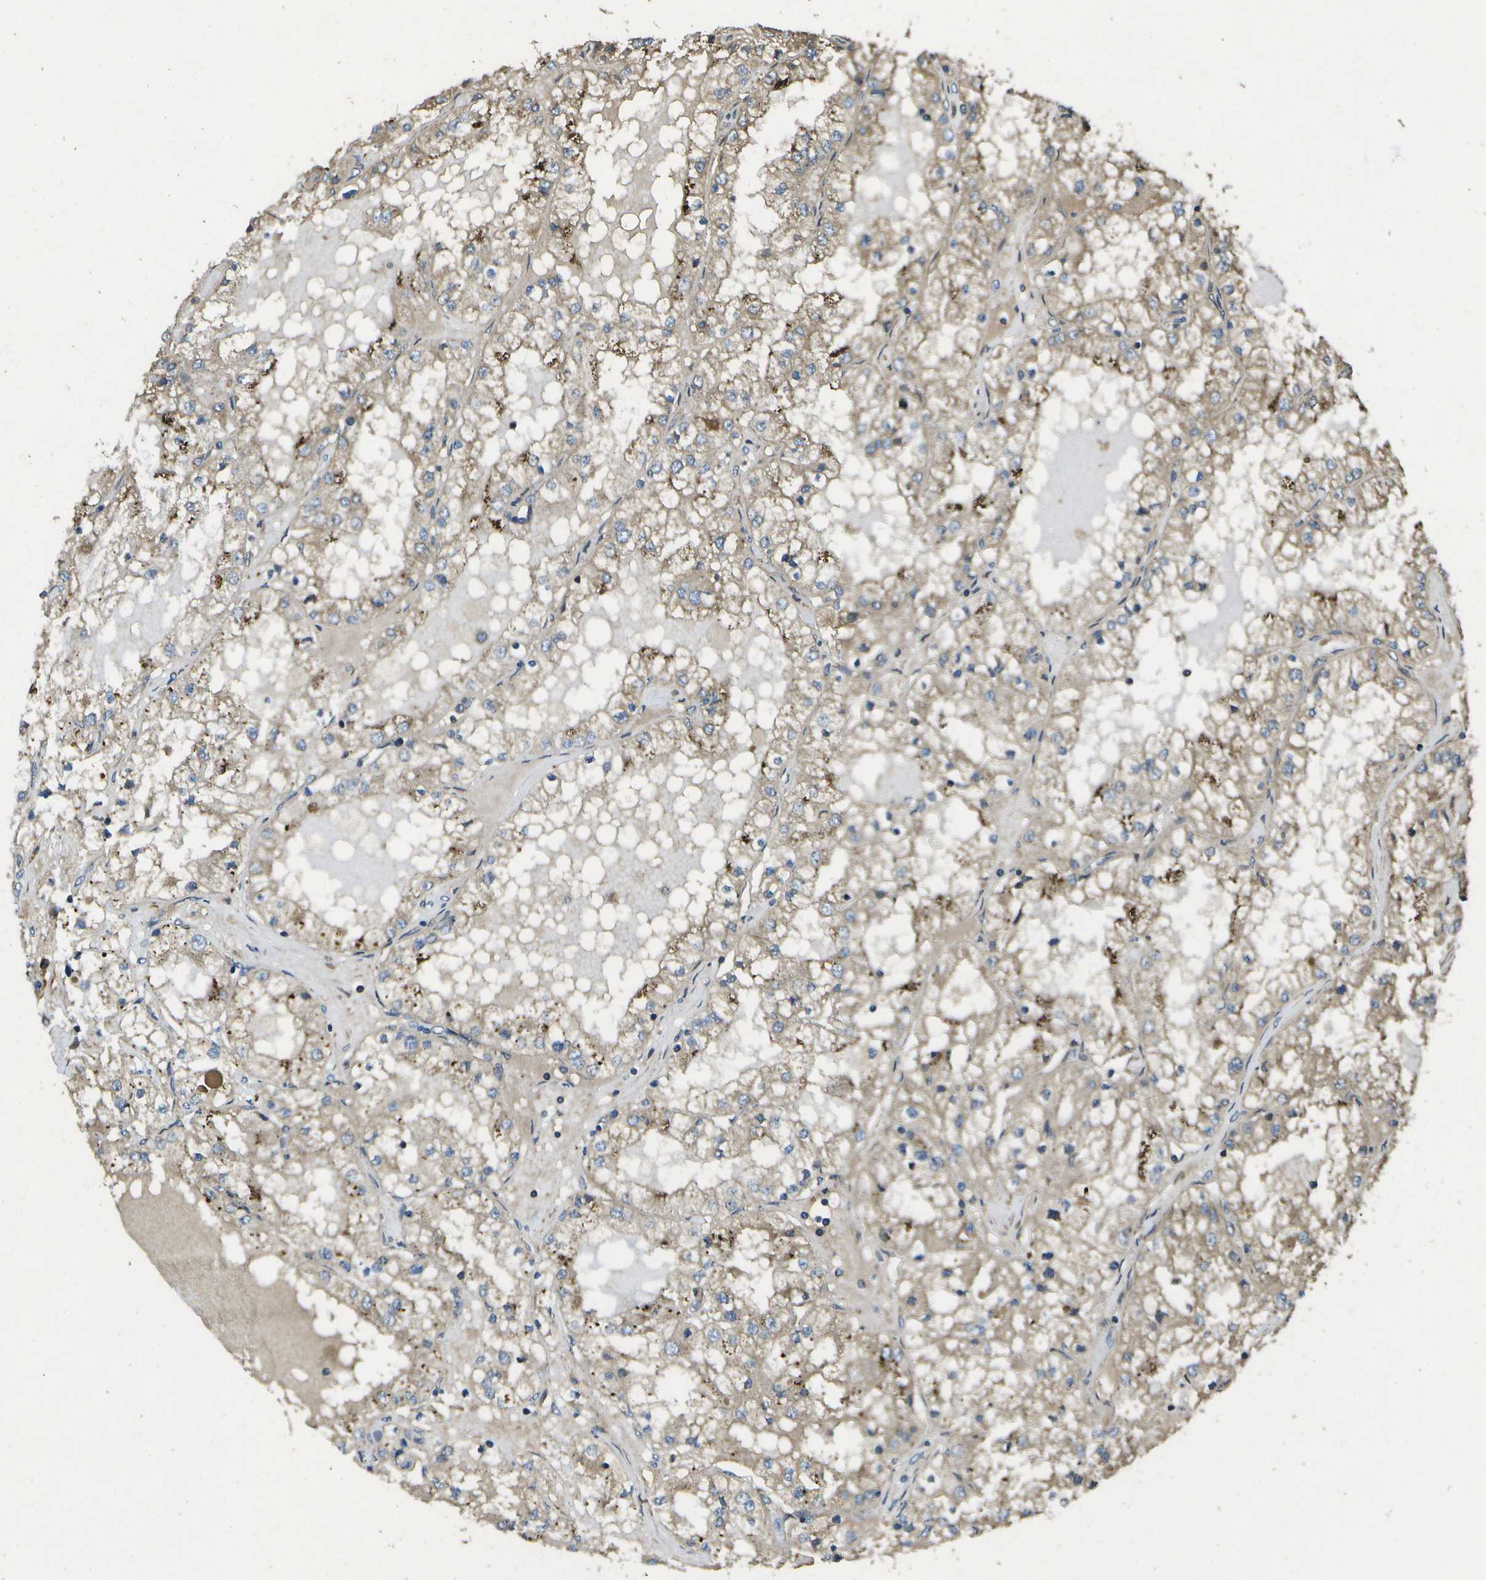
{"staining": {"intensity": "weak", "quantity": ">75%", "location": "cytoplasmic/membranous"}, "tissue": "renal cancer", "cell_type": "Tumor cells", "image_type": "cancer", "snomed": [{"axis": "morphology", "description": "Adenocarcinoma, NOS"}, {"axis": "topography", "description": "Kidney"}], "caption": "Protein expression analysis of renal cancer demonstrates weak cytoplasmic/membranous staining in approximately >75% of tumor cells.", "gene": "HFE", "patient": {"sex": "male", "age": 68}}